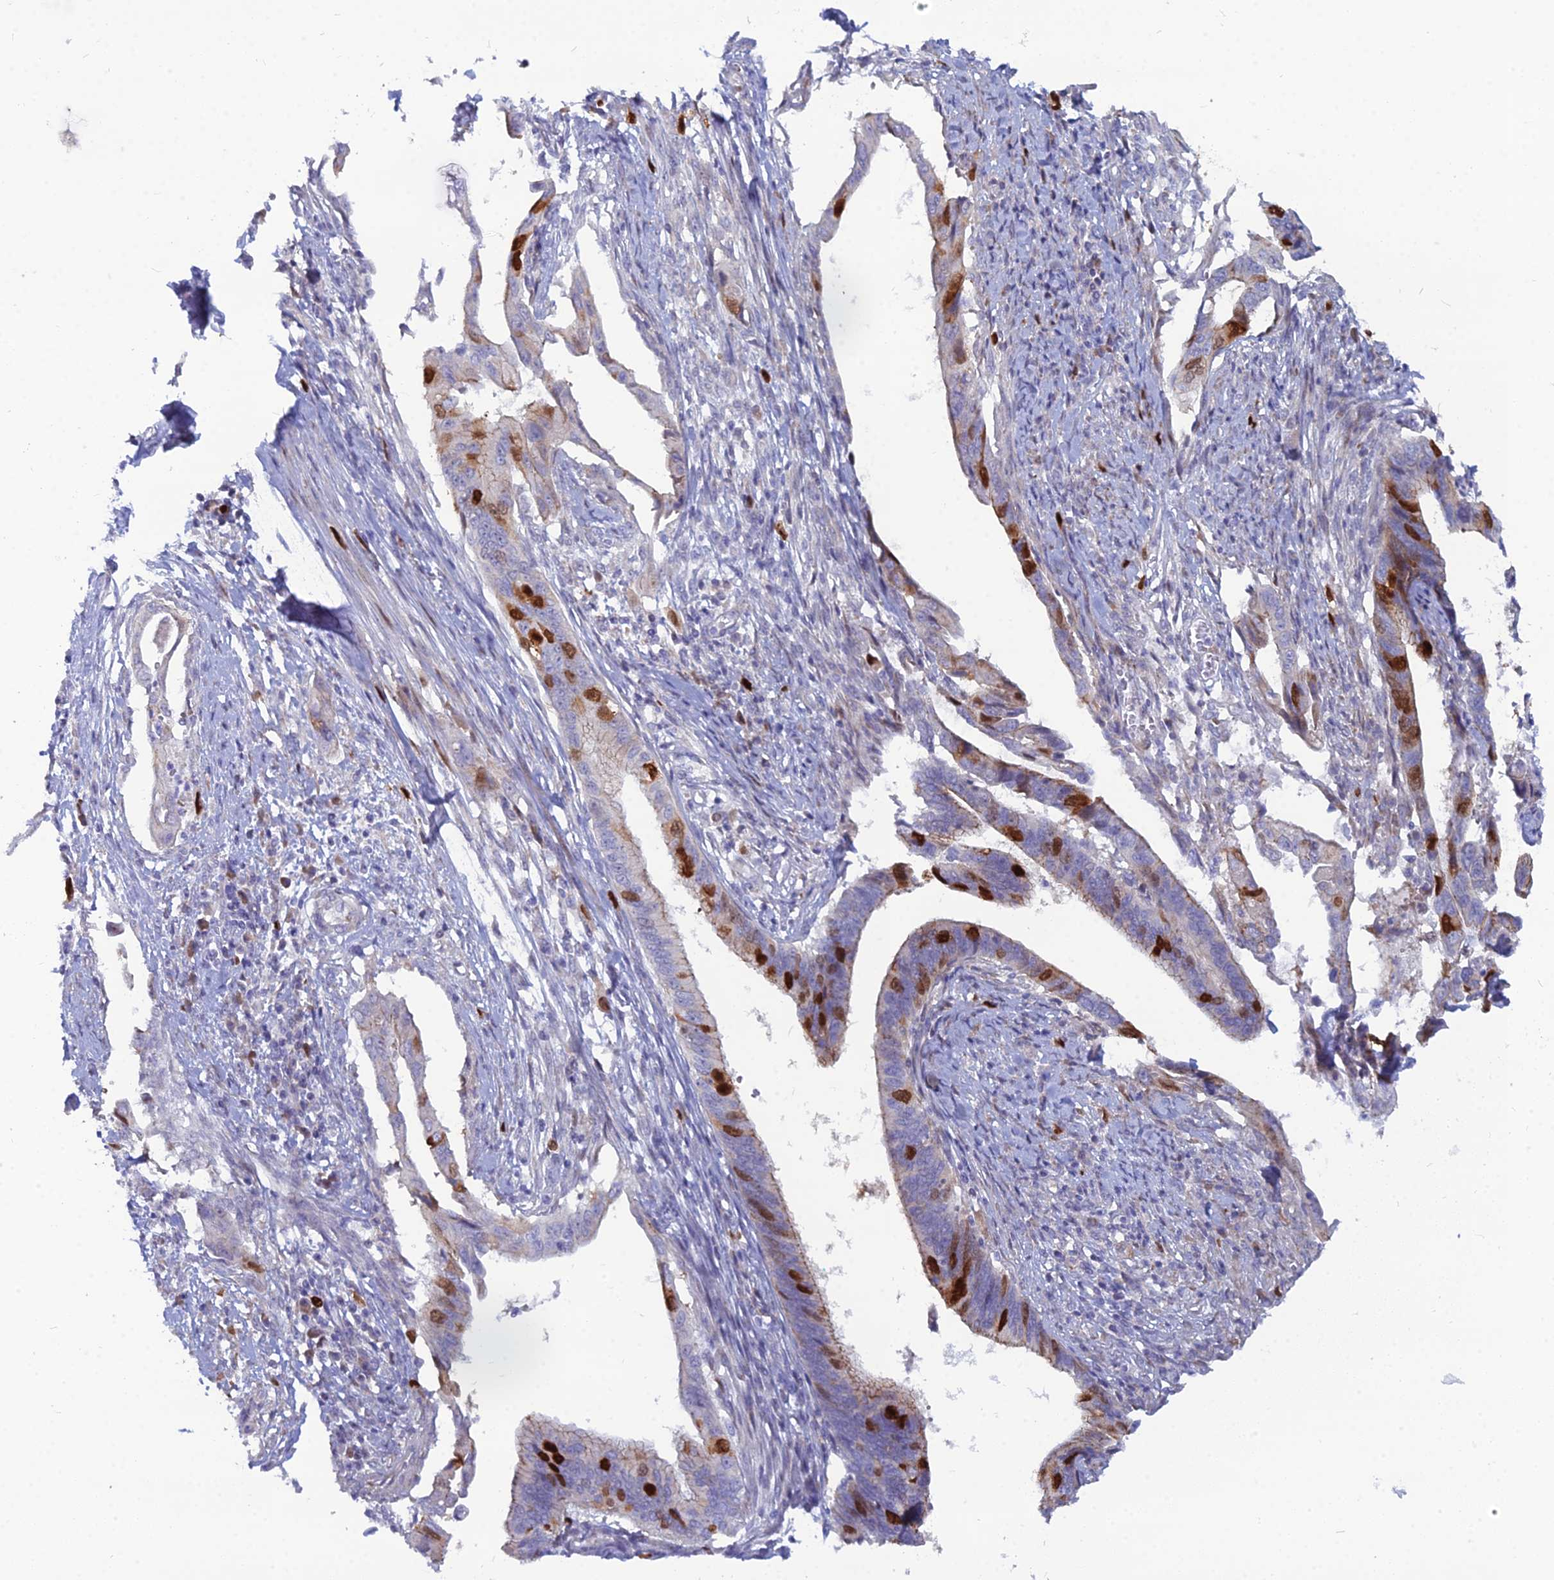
{"staining": {"intensity": "strong", "quantity": "<25%", "location": "nuclear"}, "tissue": "cervical cancer", "cell_type": "Tumor cells", "image_type": "cancer", "snomed": [{"axis": "morphology", "description": "Adenocarcinoma, NOS"}, {"axis": "topography", "description": "Cervix"}], "caption": "Cervical adenocarcinoma stained with DAB (3,3'-diaminobenzidine) immunohistochemistry (IHC) shows medium levels of strong nuclear positivity in about <25% of tumor cells.", "gene": "NUSAP1", "patient": {"sex": "female", "age": 42}}